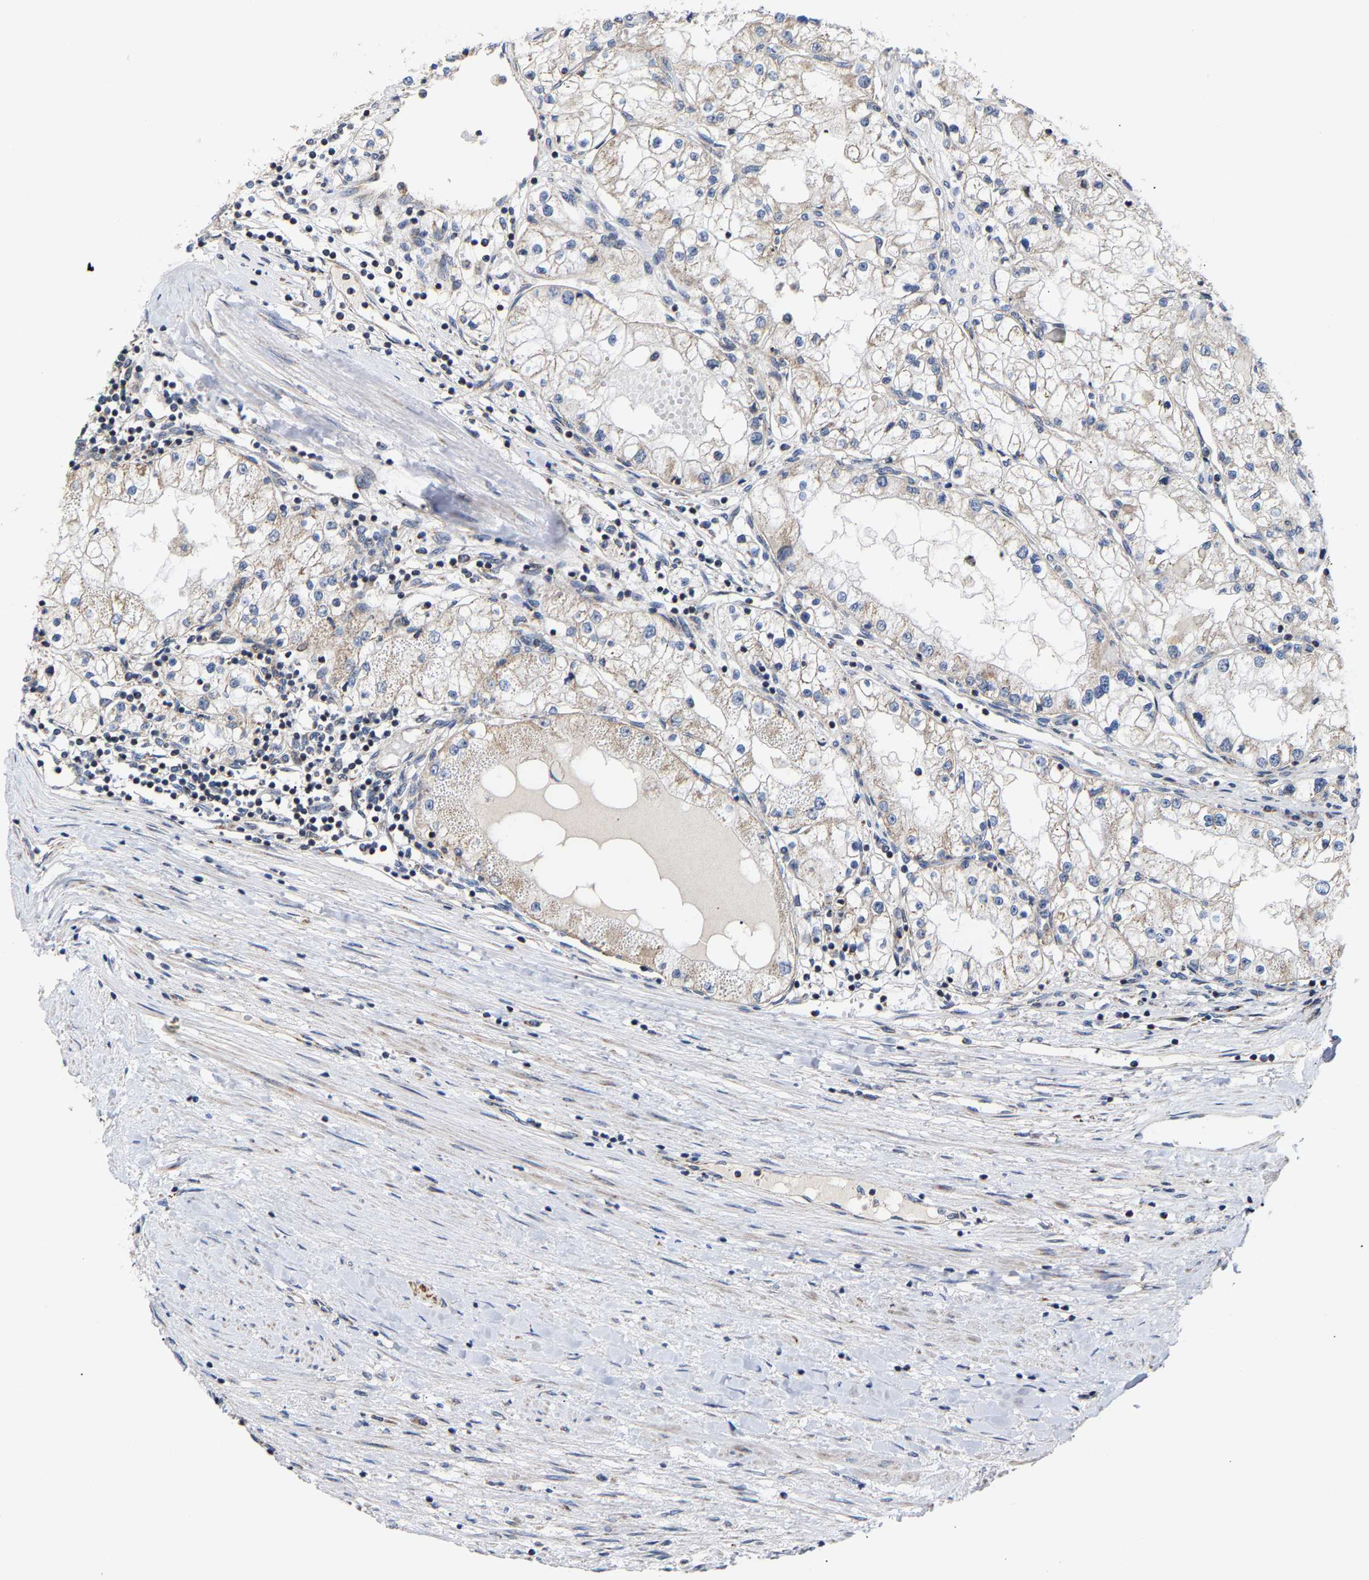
{"staining": {"intensity": "weak", "quantity": "<25%", "location": "cytoplasmic/membranous"}, "tissue": "renal cancer", "cell_type": "Tumor cells", "image_type": "cancer", "snomed": [{"axis": "morphology", "description": "Adenocarcinoma, NOS"}, {"axis": "topography", "description": "Kidney"}], "caption": "Immunohistochemistry photomicrograph of neoplastic tissue: human renal adenocarcinoma stained with DAB reveals no significant protein staining in tumor cells.", "gene": "PCNT", "patient": {"sex": "male", "age": 68}}